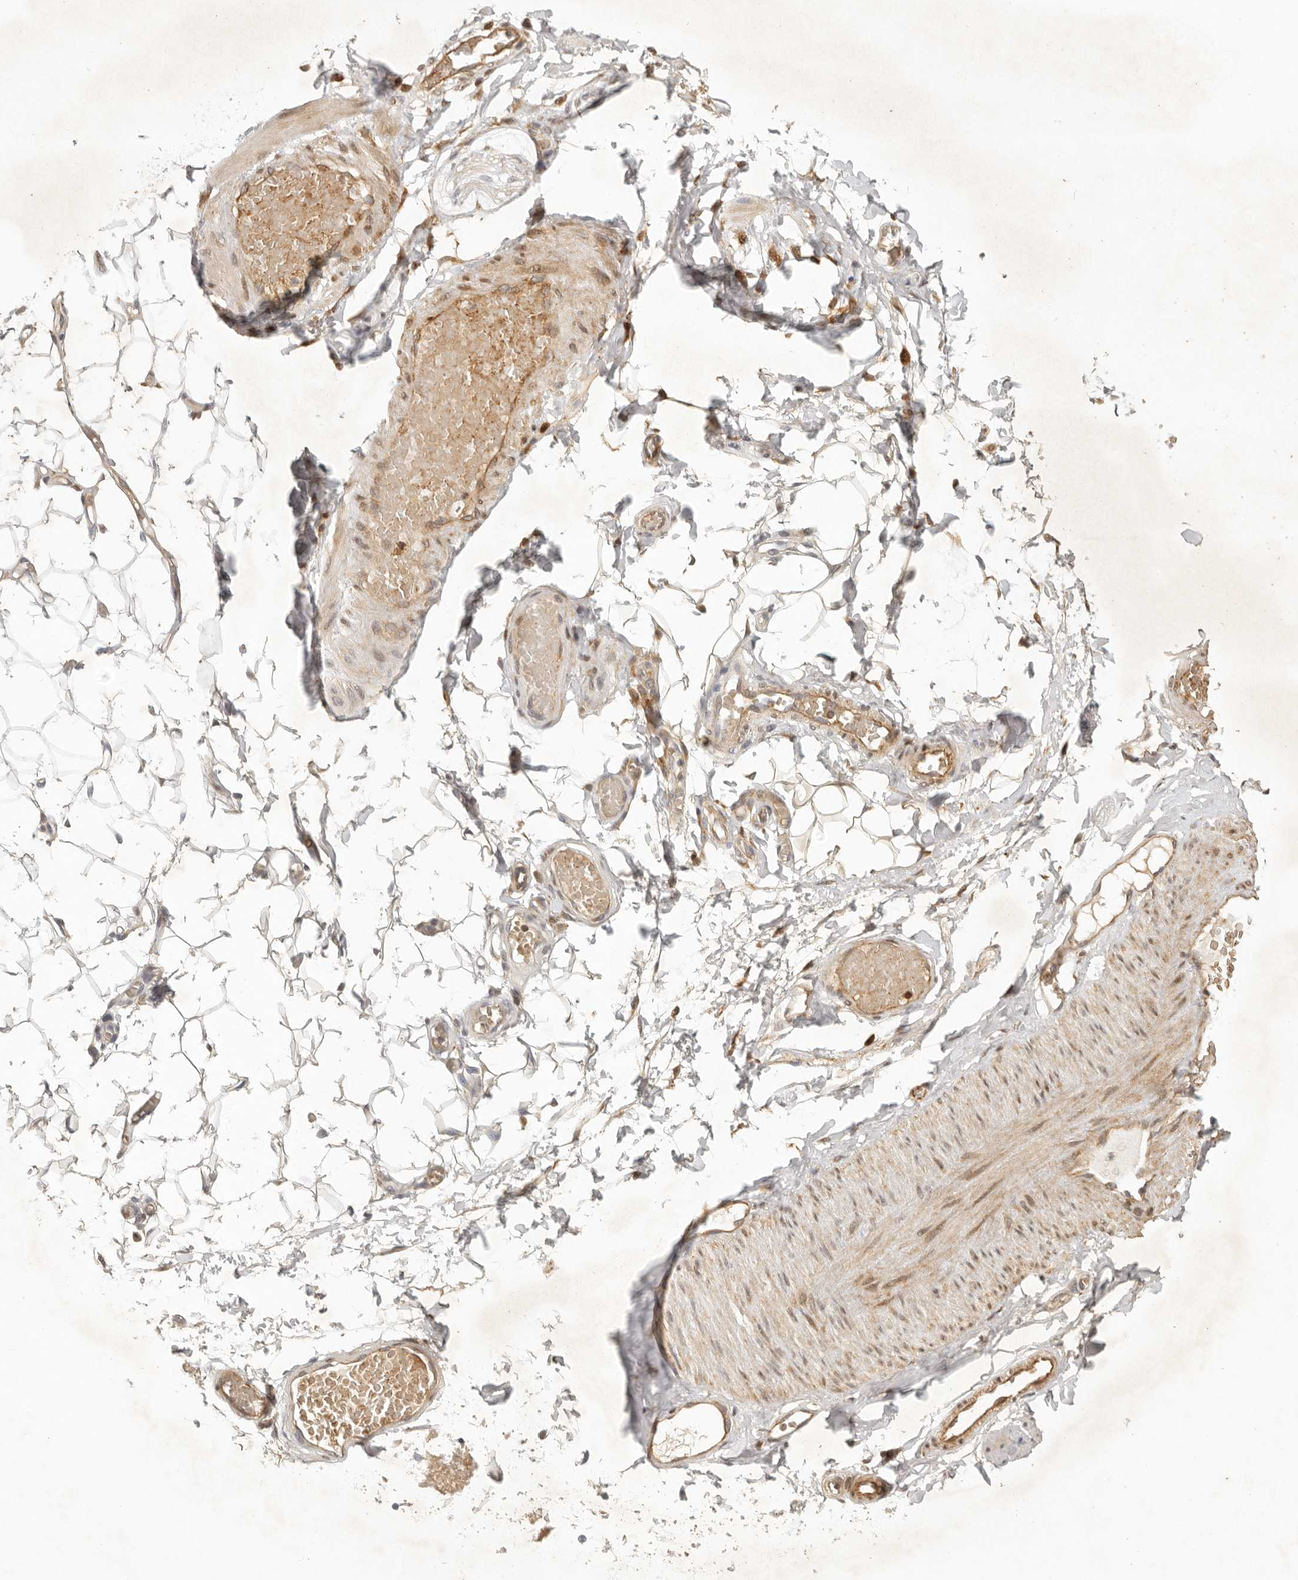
{"staining": {"intensity": "moderate", "quantity": ">75%", "location": "cytoplasmic/membranous"}, "tissue": "adipose tissue", "cell_type": "Adipocytes", "image_type": "normal", "snomed": [{"axis": "morphology", "description": "Normal tissue, NOS"}, {"axis": "topography", "description": "Adipose tissue"}, {"axis": "topography", "description": "Vascular tissue"}, {"axis": "topography", "description": "Peripheral nerve tissue"}], "caption": "Immunohistochemistry (IHC) of normal human adipose tissue displays medium levels of moderate cytoplasmic/membranous positivity in approximately >75% of adipocytes.", "gene": "AHDC1", "patient": {"sex": "male", "age": 25}}